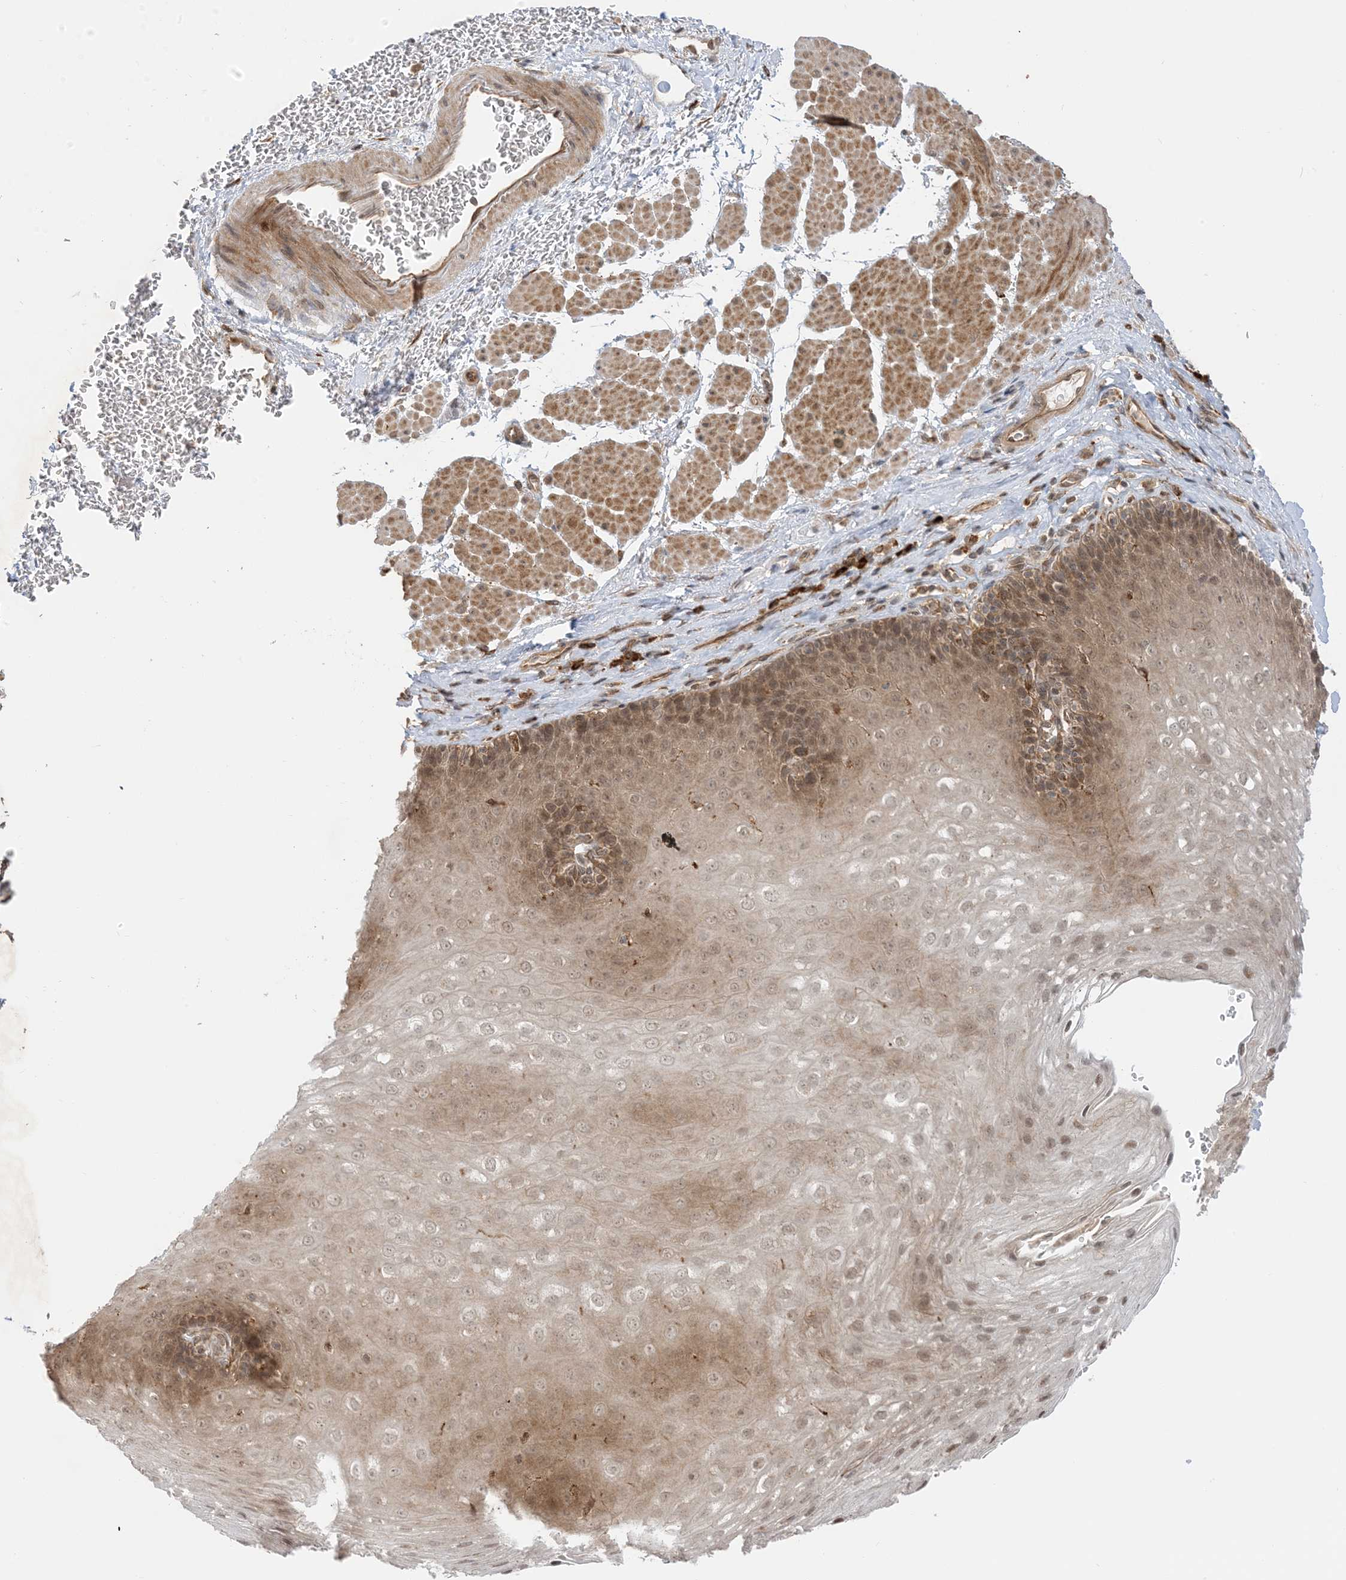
{"staining": {"intensity": "moderate", "quantity": "25%-75%", "location": "cytoplasmic/membranous,nuclear"}, "tissue": "esophagus", "cell_type": "Squamous epithelial cells", "image_type": "normal", "snomed": [{"axis": "morphology", "description": "Normal tissue, NOS"}, {"axis": "topography", "description": "Esophagus"}], "caption": "Moderate cytoplasmic/membranous,nuclear expression for a protein is identified in about 25%-75% of squamous epithelial cells of normal esophagus using immunohistochemistry (IHC).", "gene": "METTL21A", "patient": {"sex": "female", "age": 66}}